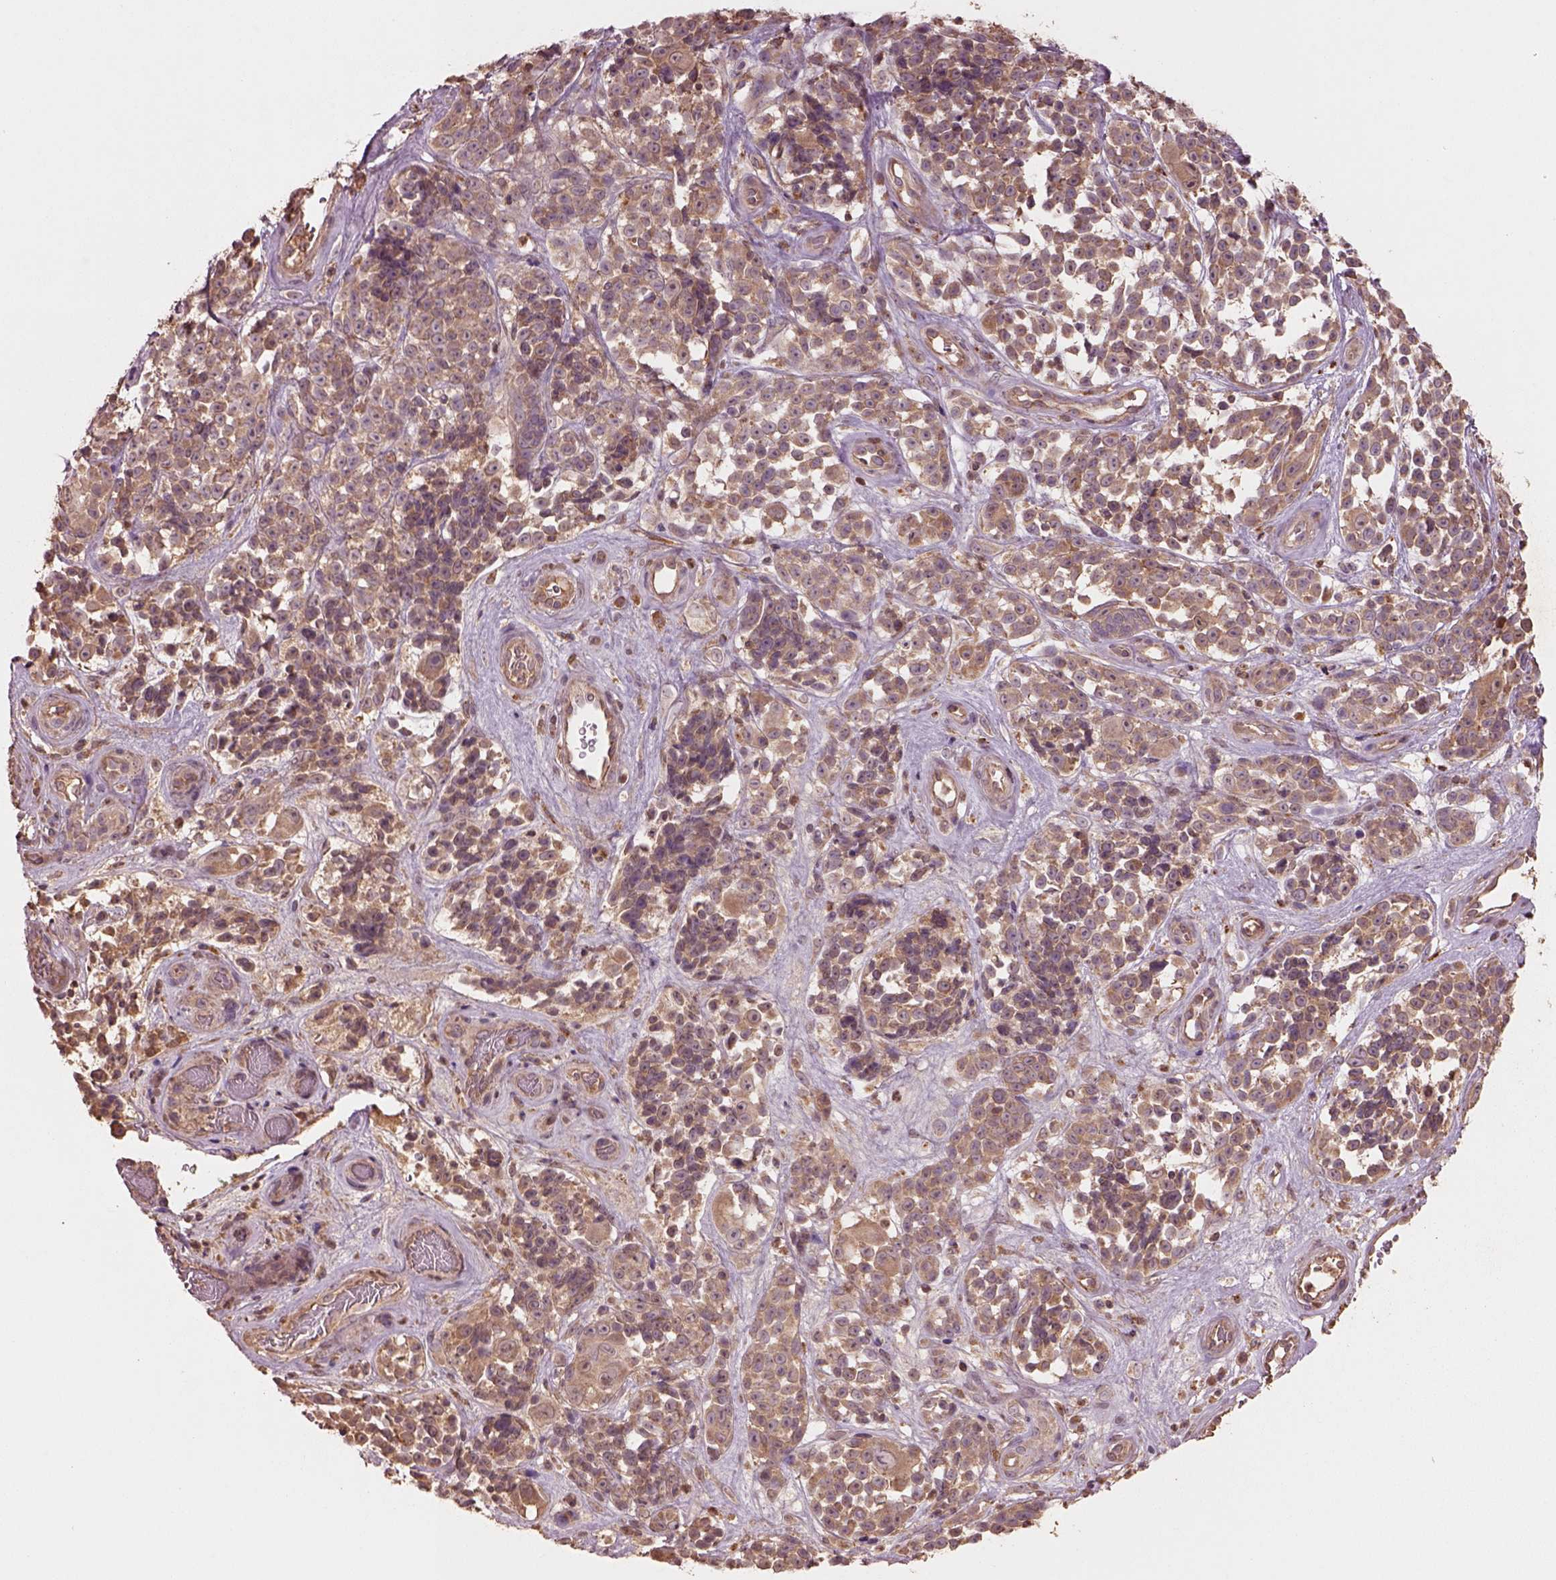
{"staining": {"intensity": "weak", "quantity": "25%-75%", "location": "cytoplasmic/membranous"}, "tissue": "melanoma", "cell_type": "Tumor cells", "image_type": "cancer", "snomed": [{"axis": "morphology", "description": "Malignant melanoma, NOS"}, {"axis": "topography", "description": "Skin"}], "caption": "A low amount of weak cytoplasmic/membranous positivity is seen in about 25%-75% of tumor cells in melanoma tissue.", "gene": "TRADD", "patient": {"sex": "female", "age": 88}}